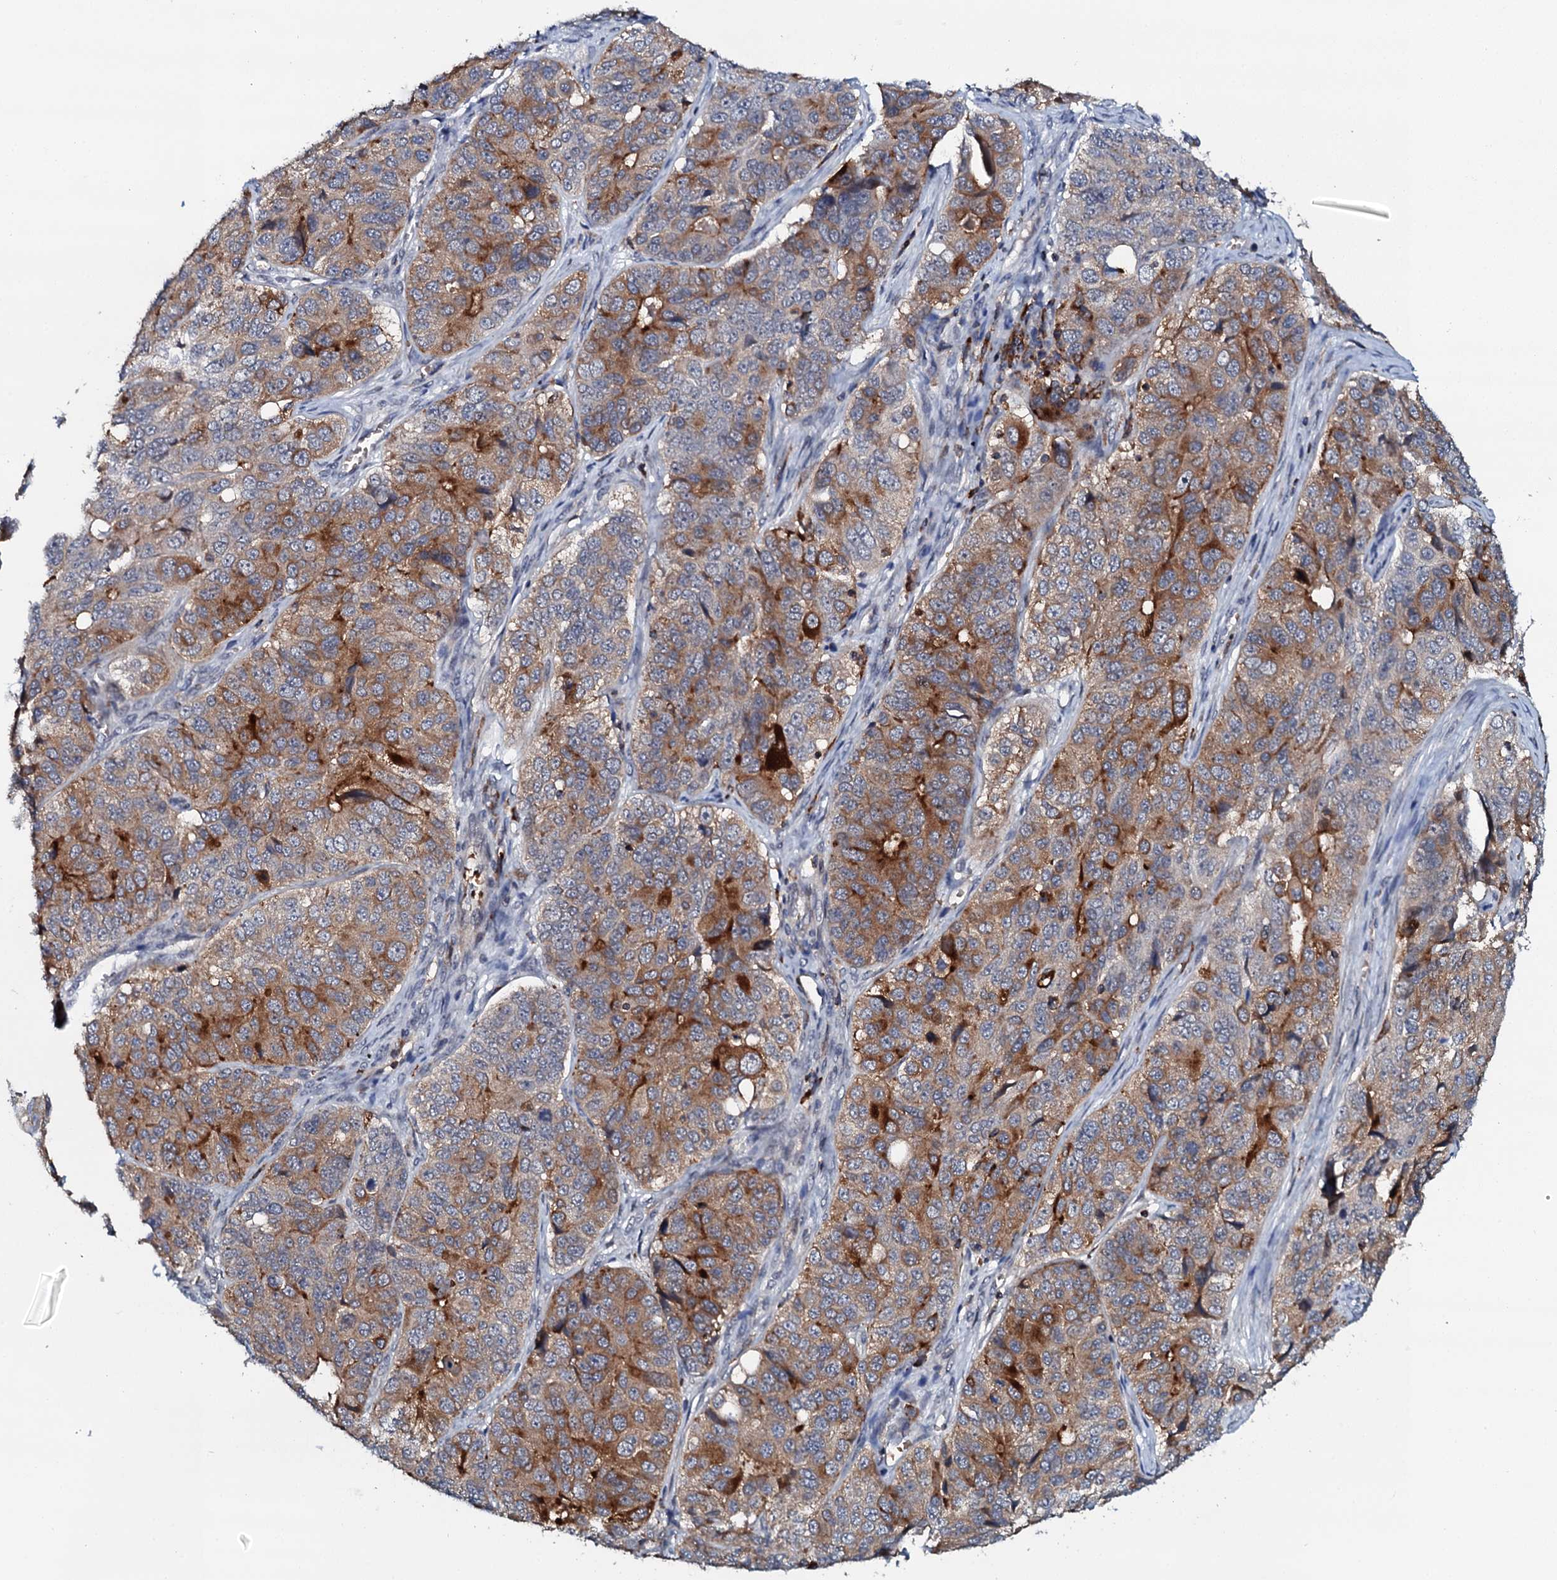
{"staining": {"intensity": "strong", "quantity": "25%-75%", "location": "cytoplasmic/membranous"}, "tissue": "ovarian cancer", "cell_type": "Tumor cells", "image_type": "cancer", "snomed": [{"axis": "morphology", "description": "Carcinoma, endometroid"}, {"axis": "topography", "description": "Ovary"}], "caption": "Immunohistochemistry (IHC) photomicrograph of human ovarian endometroid carcinoma stained for a protein (brown), which exhibits high levels of strong cytoplasmic/membranous positivity in about 25%-75% of tumor cells.", "gene": "VAMP8", "patient": {"sex": "female", "age": 51}}